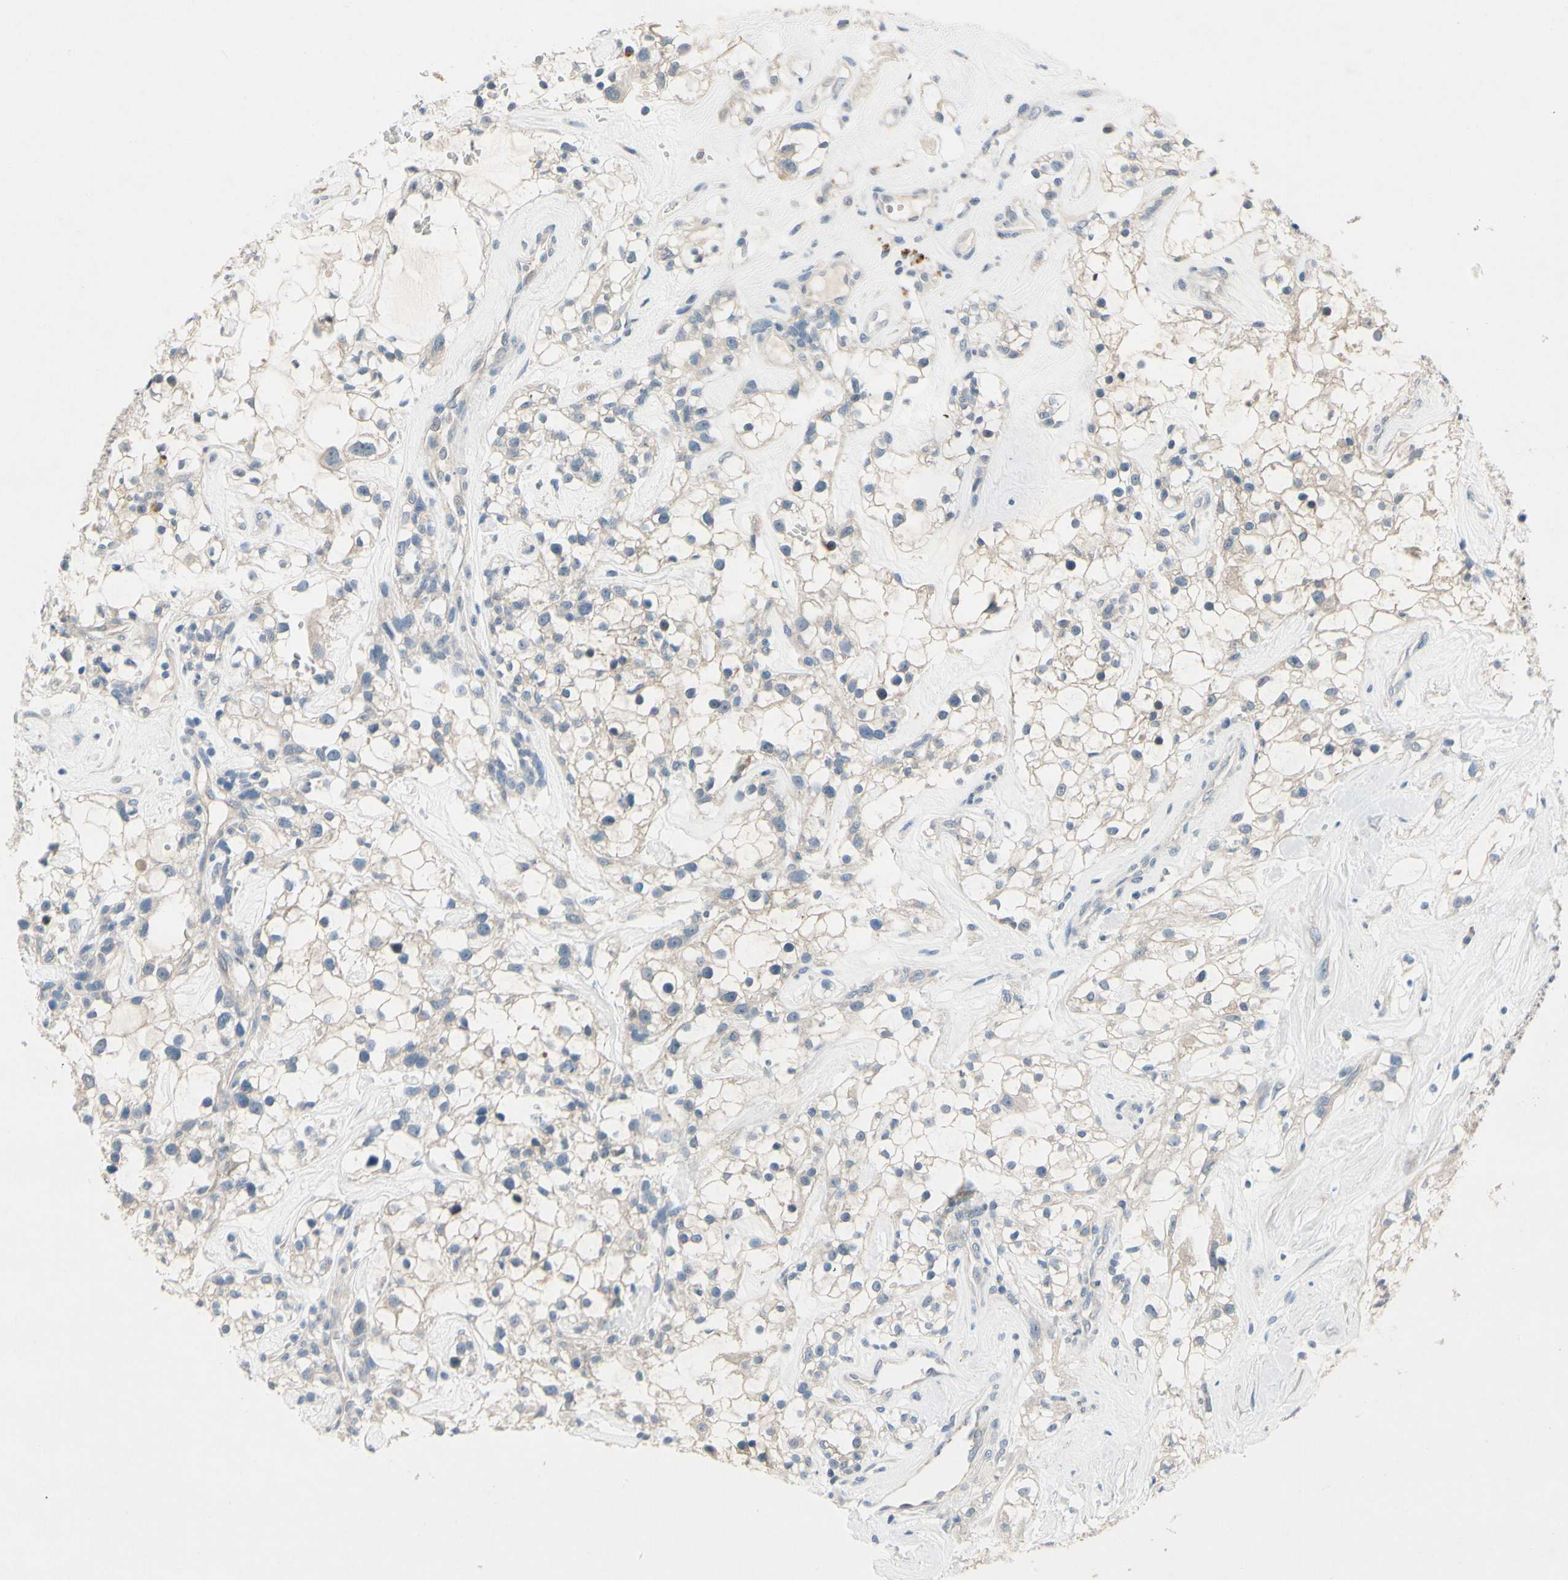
{"staining": {"intensity": "negative", "quantity": "none", "location": "none"}, "tissue": "renal cancer", "cell_type": "Tumor cells", "image_type": "cancer", "snomed": [{"axis": "morphology", "description": "Adenocarcinoma, NOS"}, {"axis": "topography", "description": "Kidney"}], "caption": "Immunohistochemical staining of human adenocarcinoma (renal) demonstrates no significant expression in tumor cells.", "gene": "SLC27A6", "patient": {"sex": "female", "age": 60}}